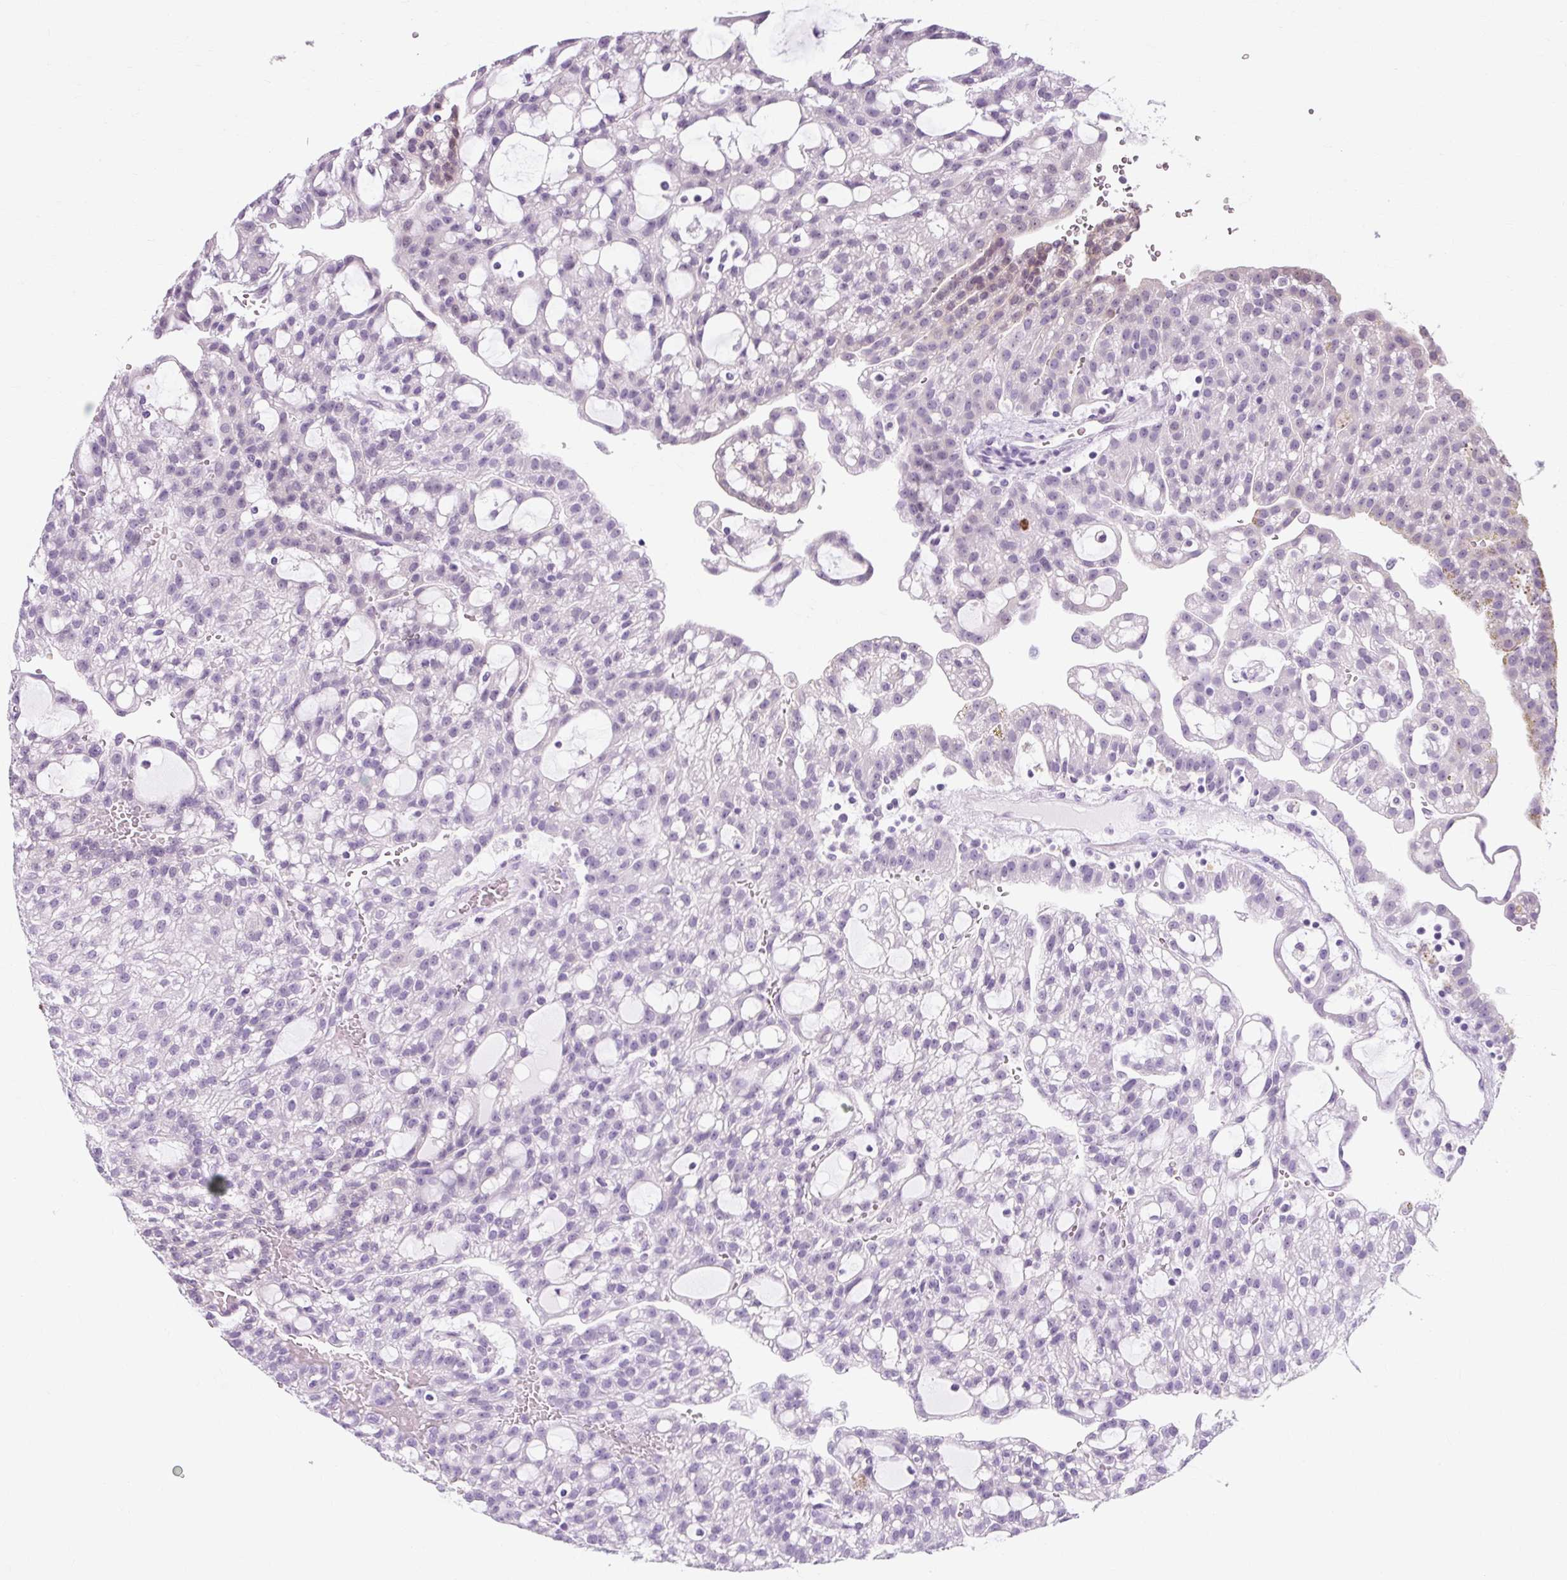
{"staining": {"intensity": "weak", "quantity": "<25%", "location": "nuclear"}, "tissue": "renal cancer", "cell_type": "Tumor cells", "image_type": "cancer", "snomed": [{"axis": "morphology", "description": "Adenocarcinoma, NOS"}, {"axis": "topography", "description": "Kidney"}], "caption": "IHC image of human renal cancer stained for a protein (brown), which exhibits no staining in tumor cells.", "gene": "RYBP", "patient": {"sex": "male", "age": 63}}